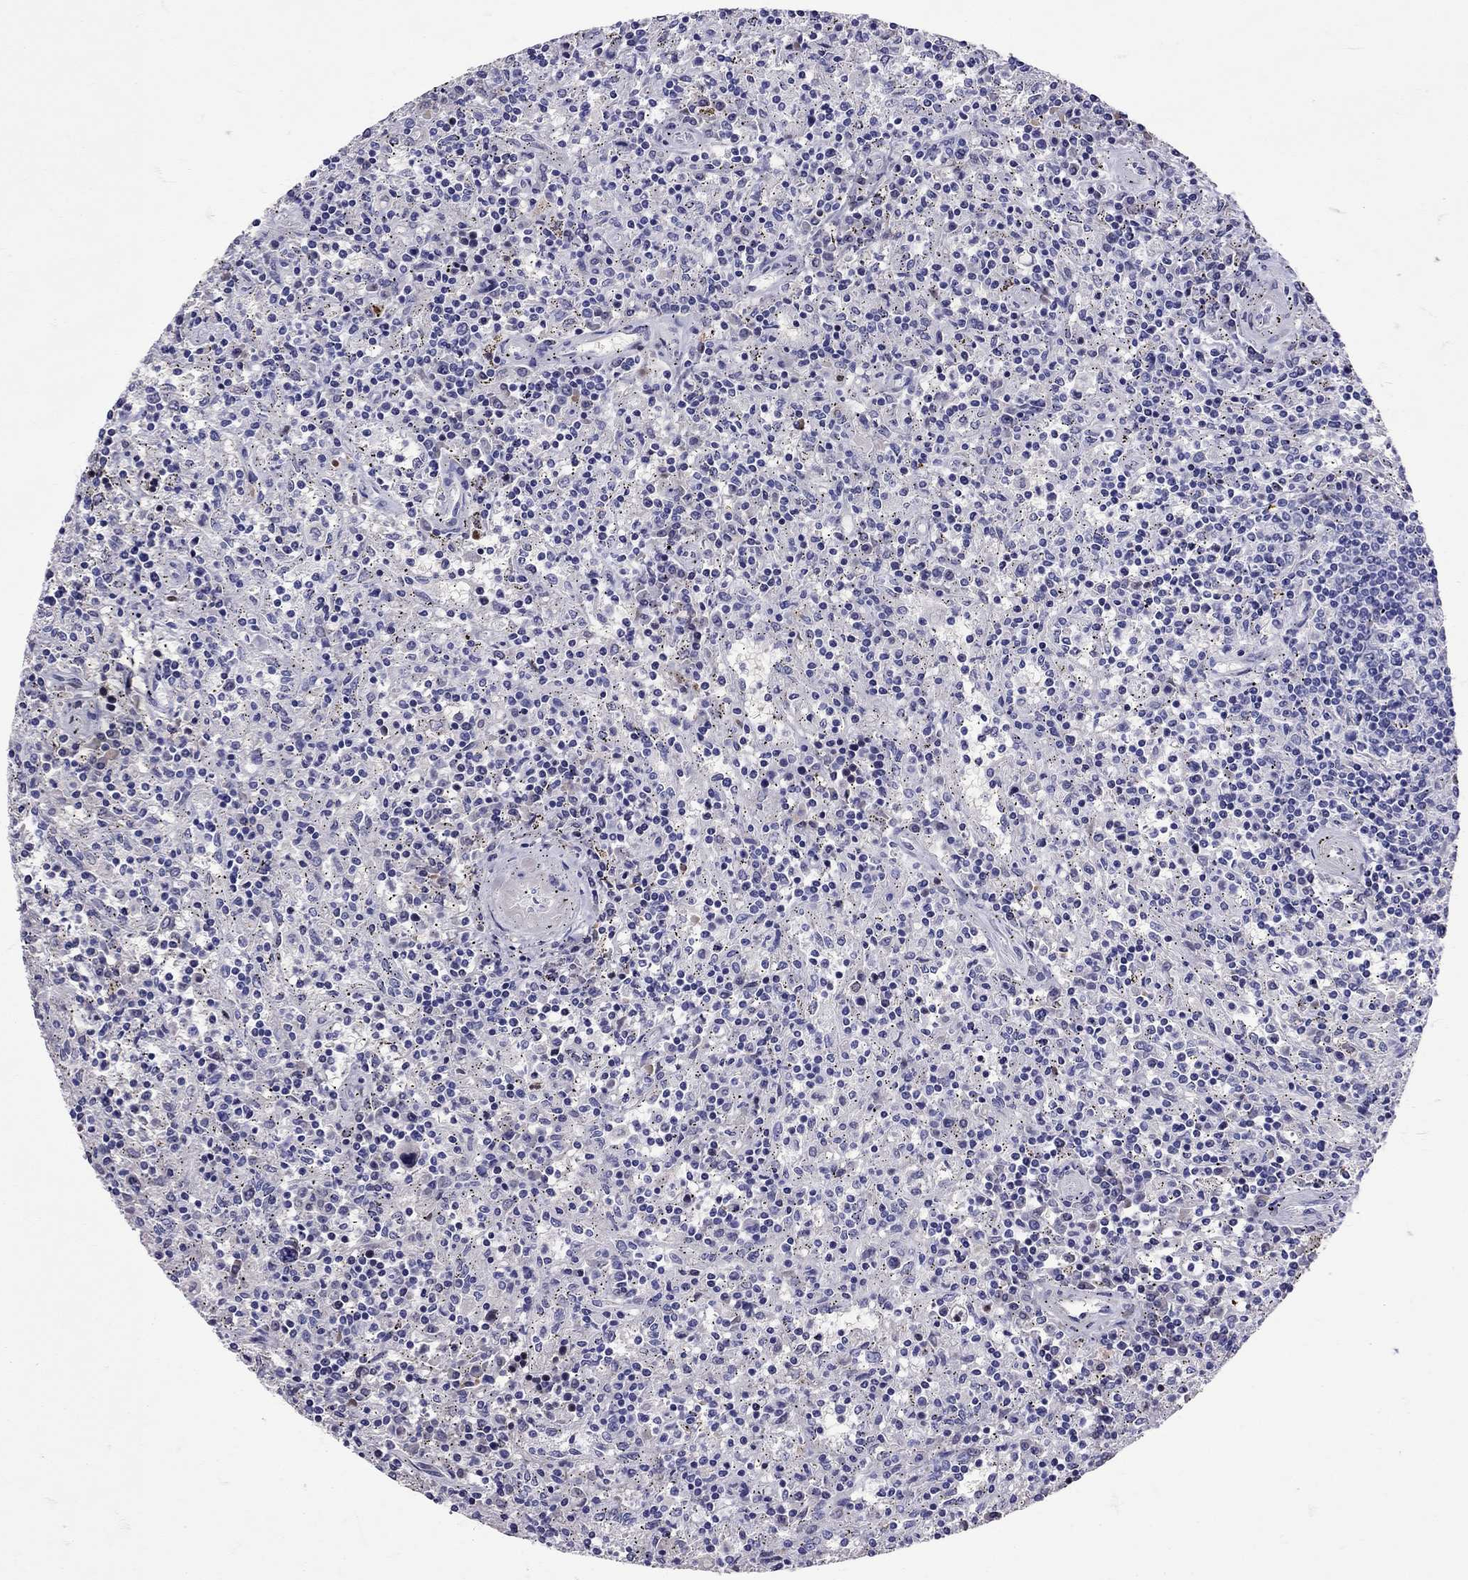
{"staining": {"intensity": "negative", "quantity": "none", "location": "none"}, "tissue": "lymphoma", "cell_type": "Tumor cells", "image_type": "cancer", "snomed": [{"axis": "morphology", "description": "Malignant lymphoma, non-Hodgkin's type, Low grade"}, {"axis": "topography", "description": "Spleen"}], "caption": "This is an immunohistochemistry histopathology image of lymphoma. There is no expression in tumor cells.", "gene": "TBR1", "patient": {"sex": "male", "age": 62}}